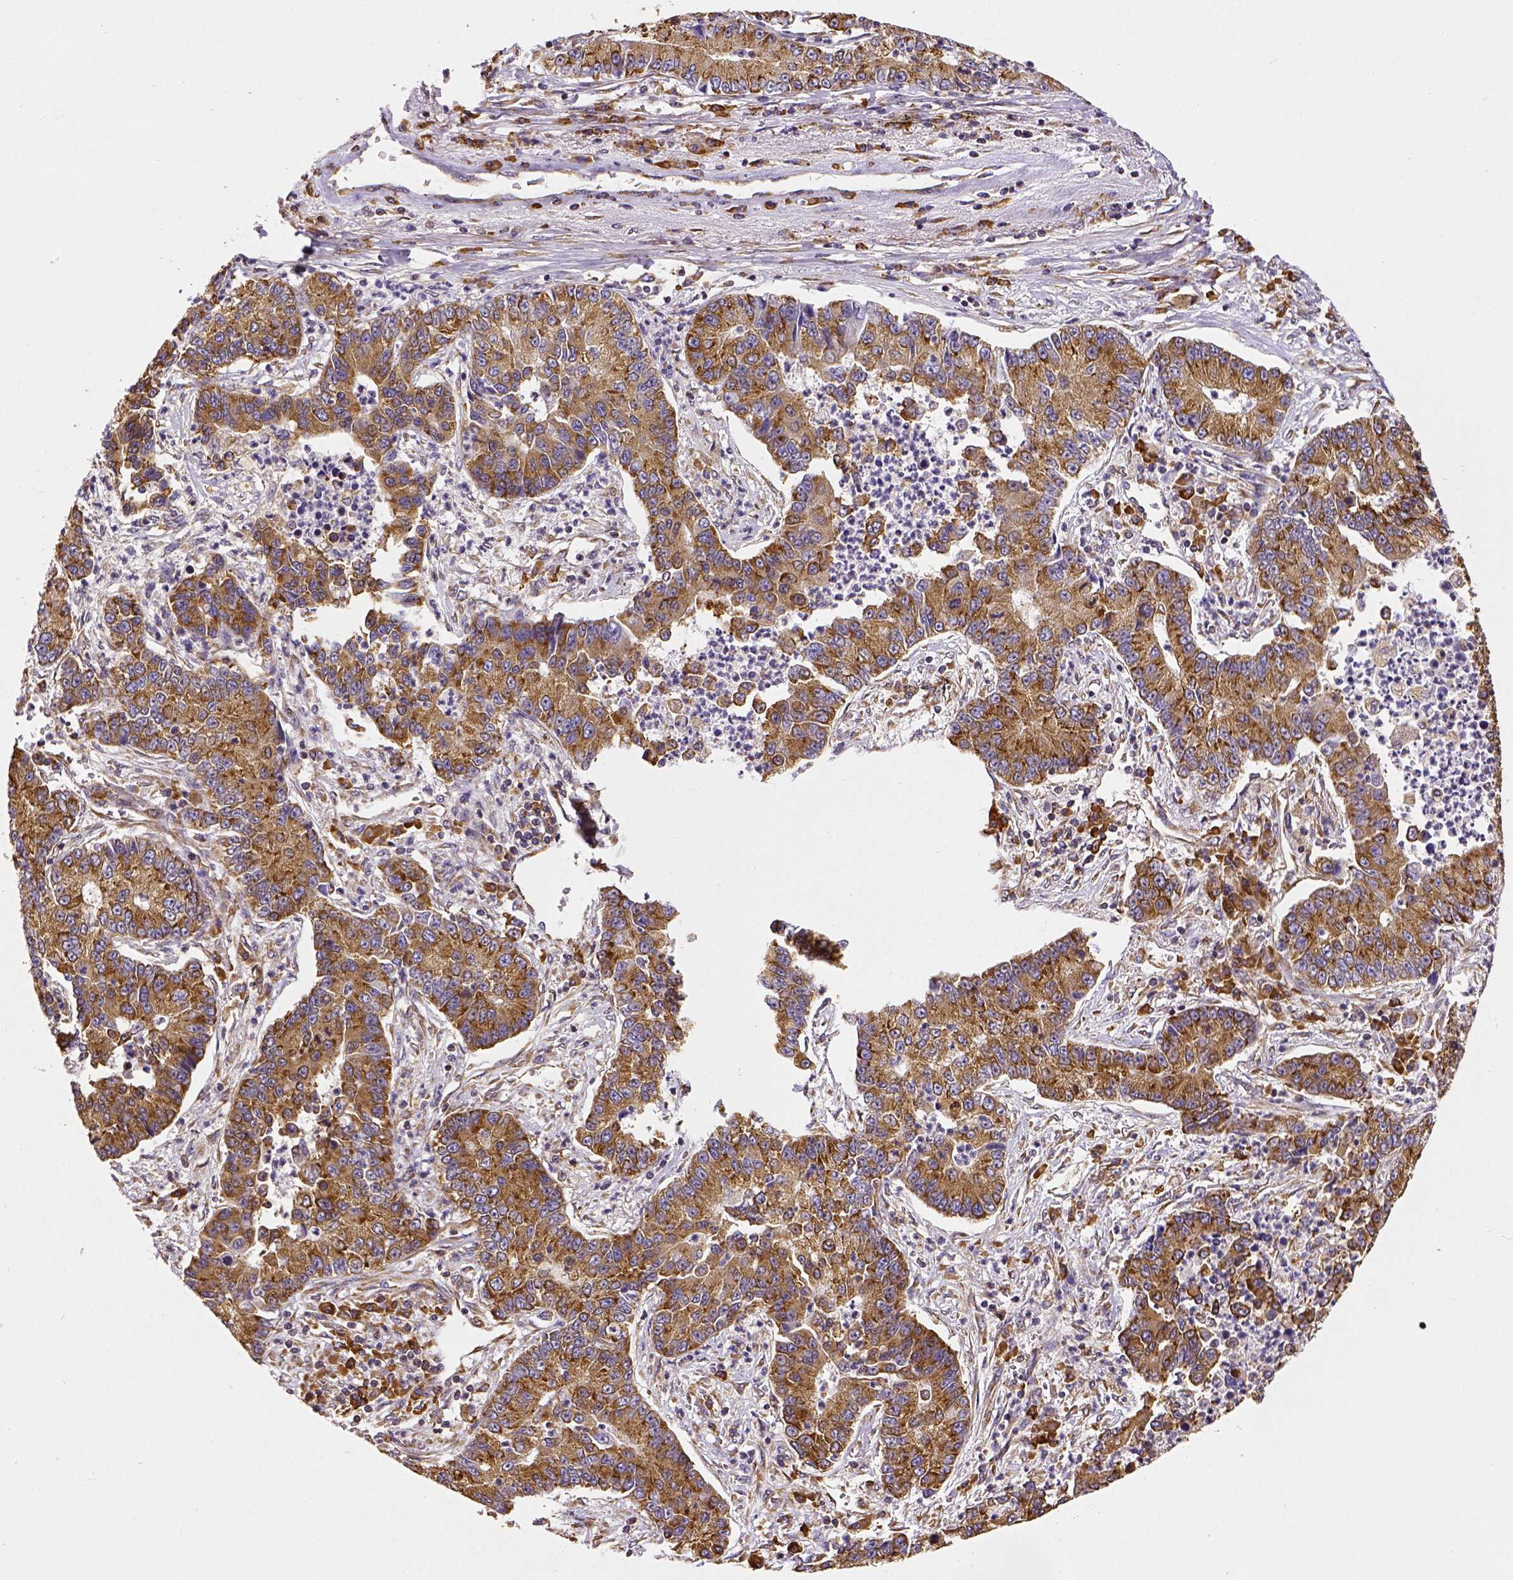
{"staining": {"intensity": "moderate", "quantity": ">75%", "location": "cytoplasmic/membranous"}, "tissue": "lung cancer", "cell_type": "Tumor cells", "image_type": "cancer", "snomed": [{"axis": "morphology", "description": "Adenocarcinoma, NOS"}, {"axis": "topography", "description": "Lung"}], "caption": "Lung adenocarcinoma stained with DAB IHC shows medium levels of moderate cytoplasmic/membranous positivity in about >75% of tumor cells.", "gene": "MTDH", "patient": {"sex": "female", "age": 57}}